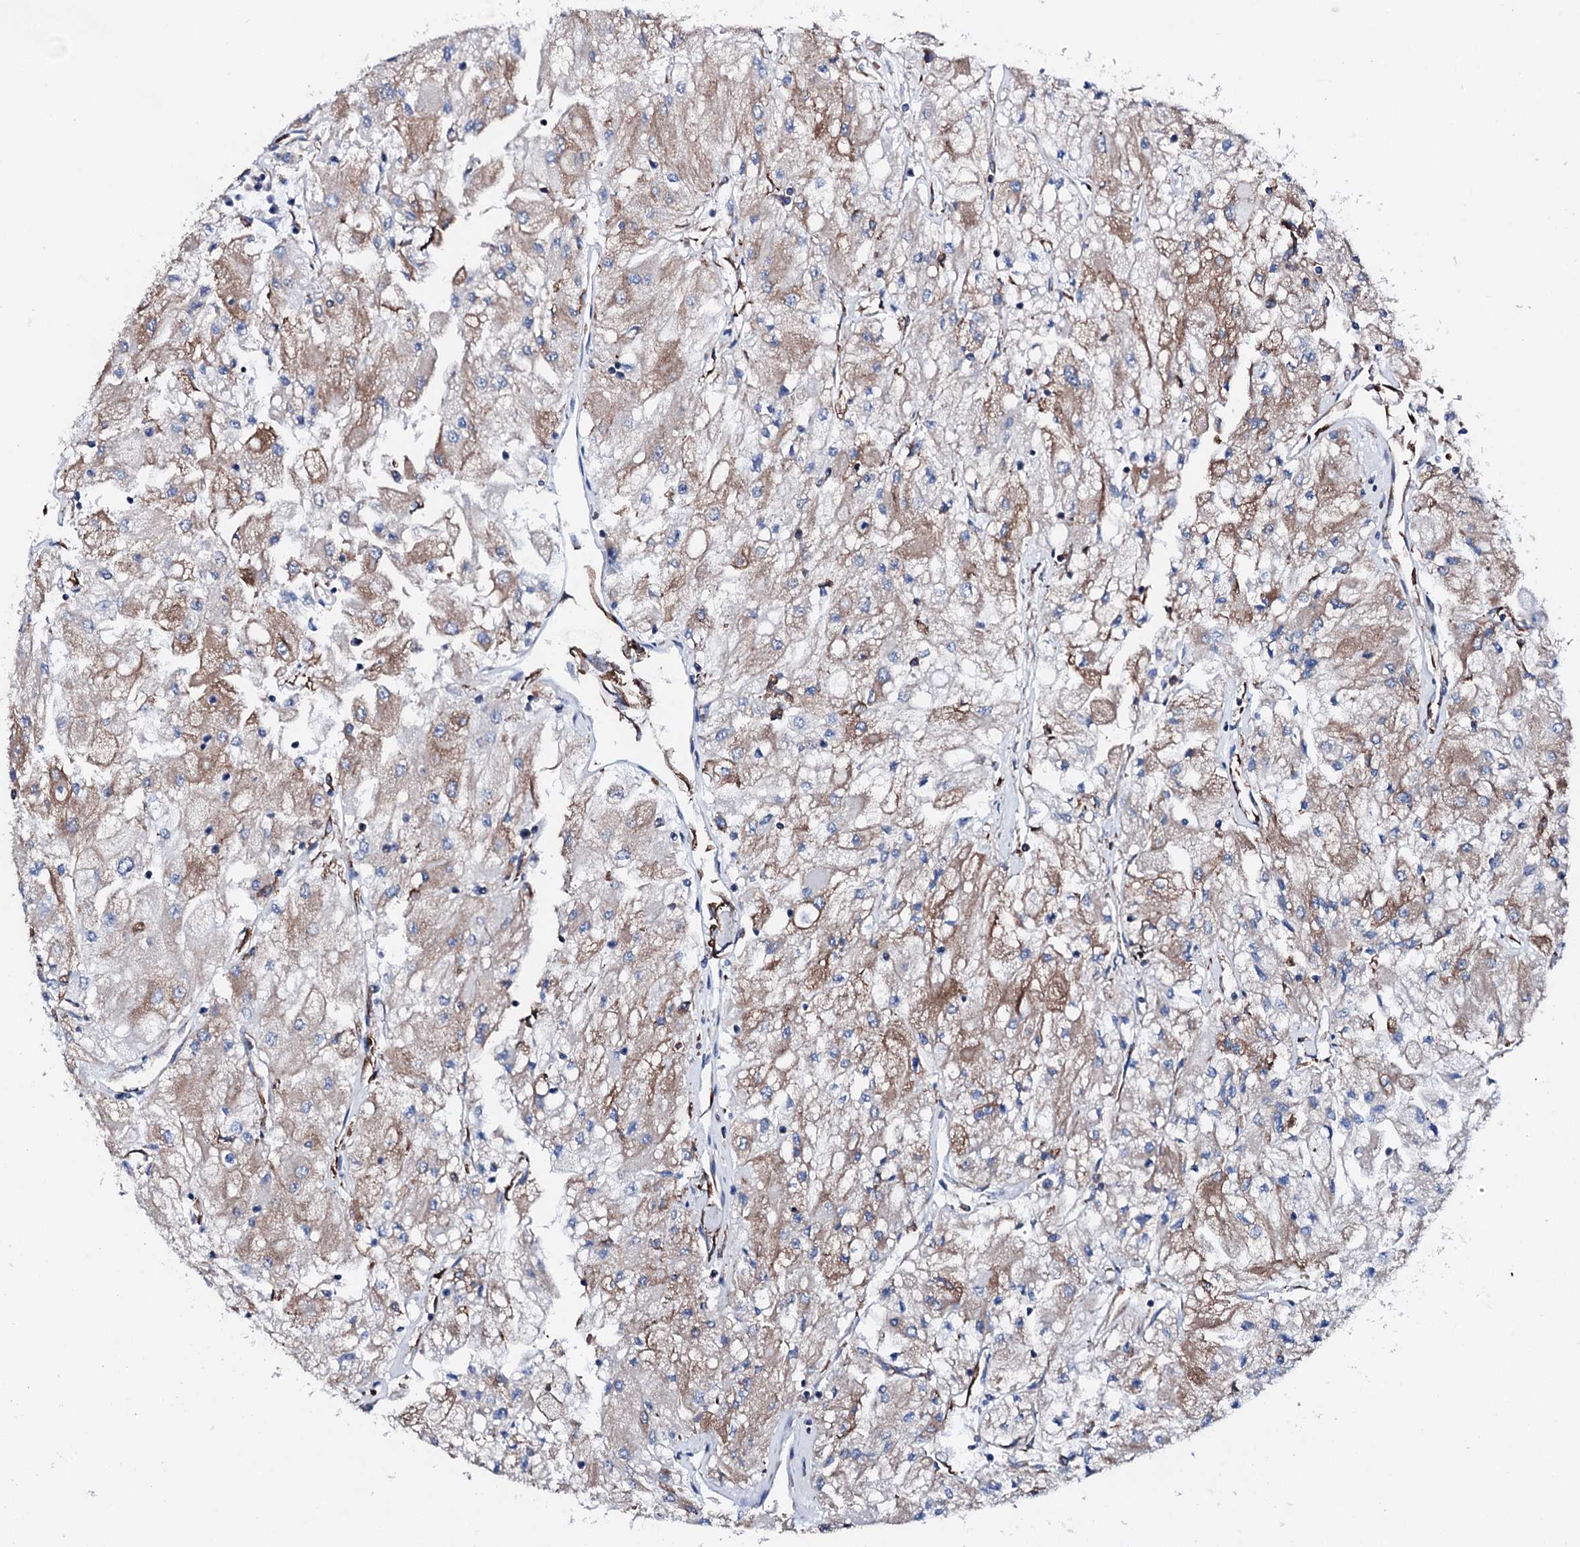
{"staining": {"intensity": "moderate", "quantity": "25%-75%", "location": "cytoplasmic/membranous"}, "tissue": "renal cancer", "cell_type": "Tumor cells", "image_type": "cancer", "snomed": [{"axis": "morphology", "description": "Adenocarcinoma, NOS"}, {"axis": "topography", "description": "Kidney"}], "caption": "Adenocarcinoma (renal) stained for a protein (brown) displays moderate cytoplasmic/membranous positive expression in approximately 25%-75% of tumor cells.", "gene": "AMDHD1", "patient": {"sex": "male", "age": 80}}